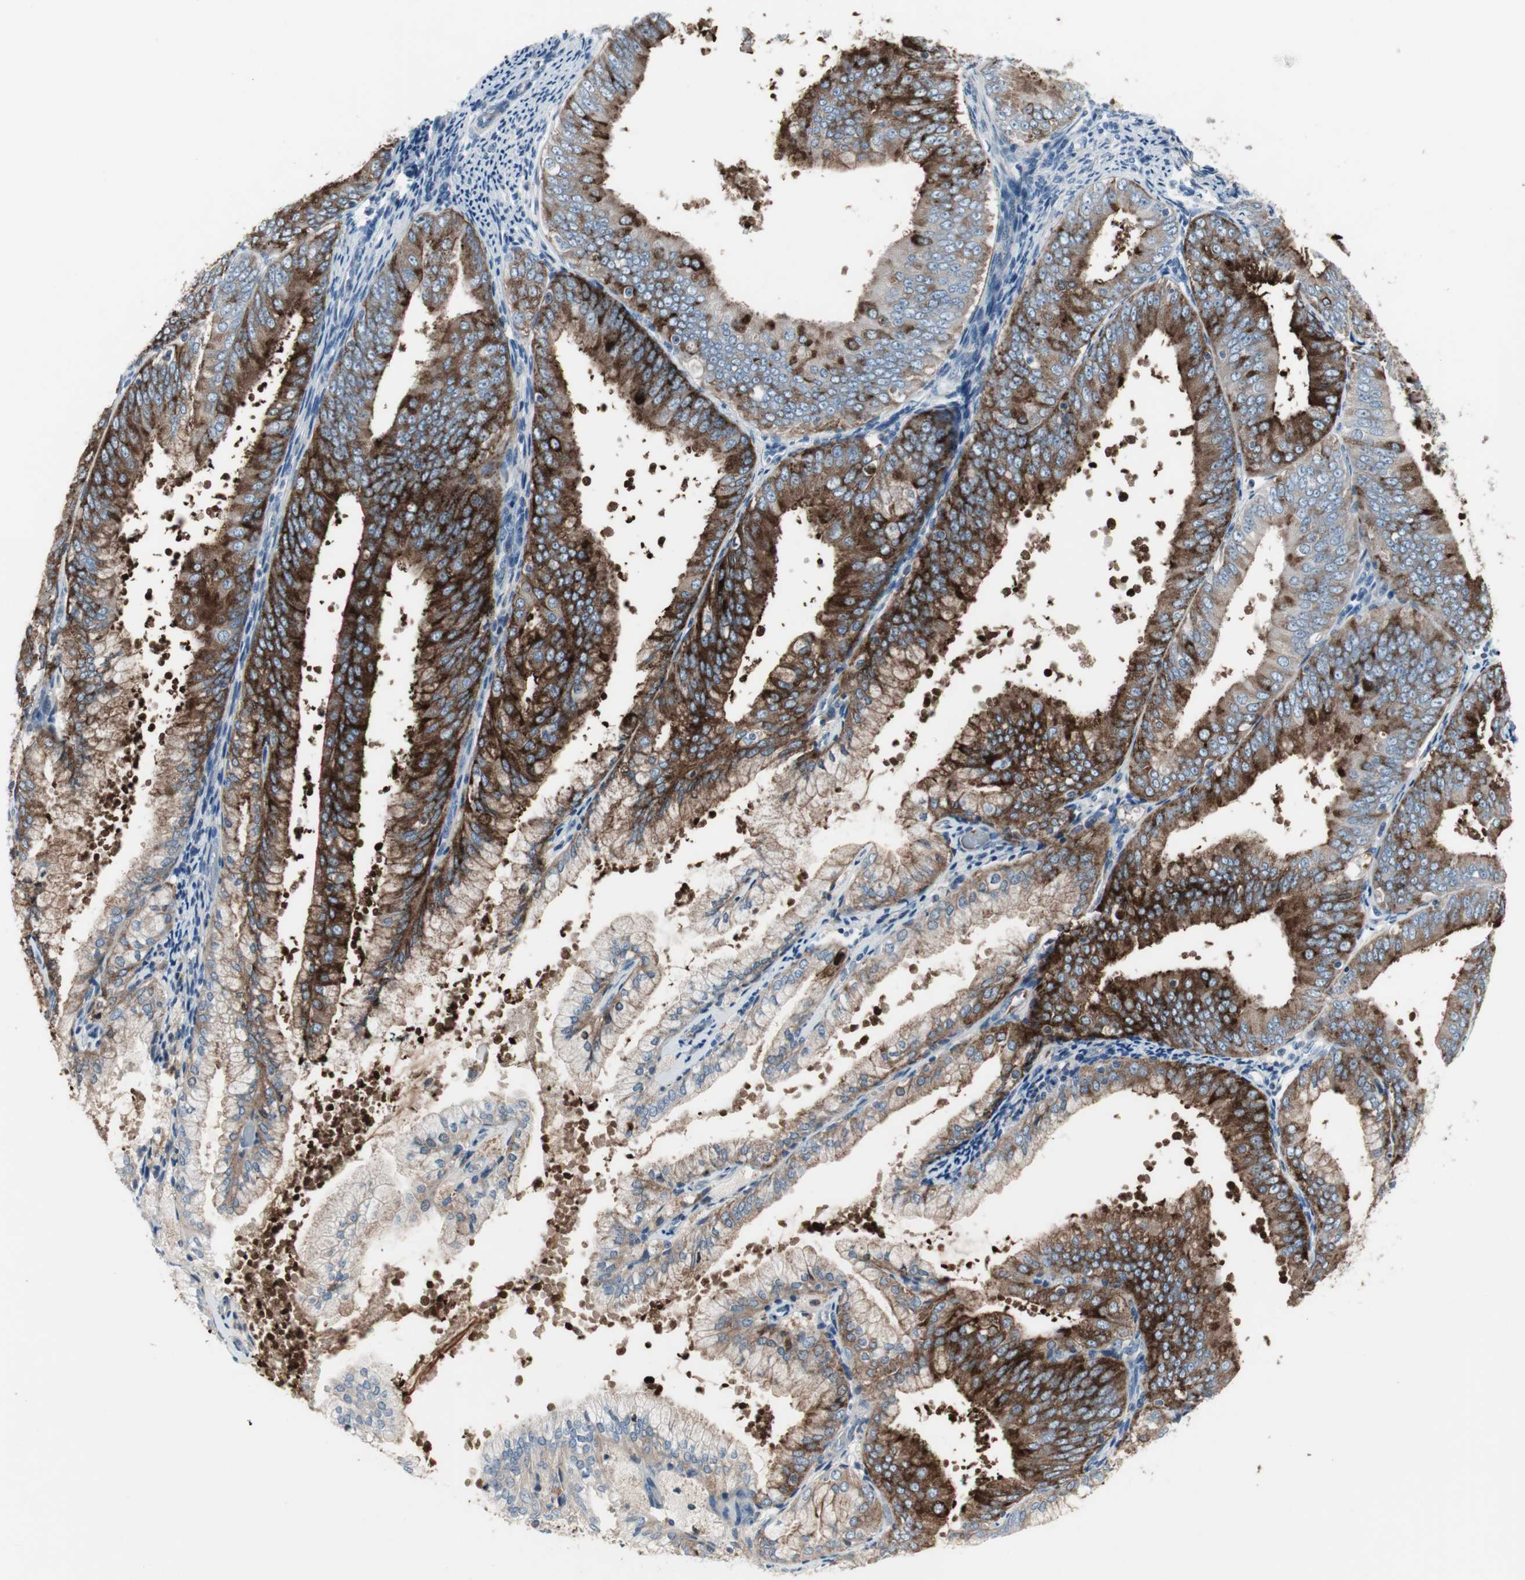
{"staining": {"intensity": "strong", "quantity": ">75%", "location": "cytoplasmic/membranous"}, "tissue": "endometrial cancer", "cell_type": "Tumor cells", "image_type": "cancer", "snomed": [{"axis": "morphology", "description": "Adenocarcinoma, NOS"}, {"axis": "topography", "description": "Endometrium"}], "caption": "About >75% of tumor cells in human endometrial adenocarcinoma show strong cytoplasmic/membranous protein expression as visualized by brown immunohistochemical staining.", "gene": "PIGR", "patient": {"sex": "female", "age": 63}}